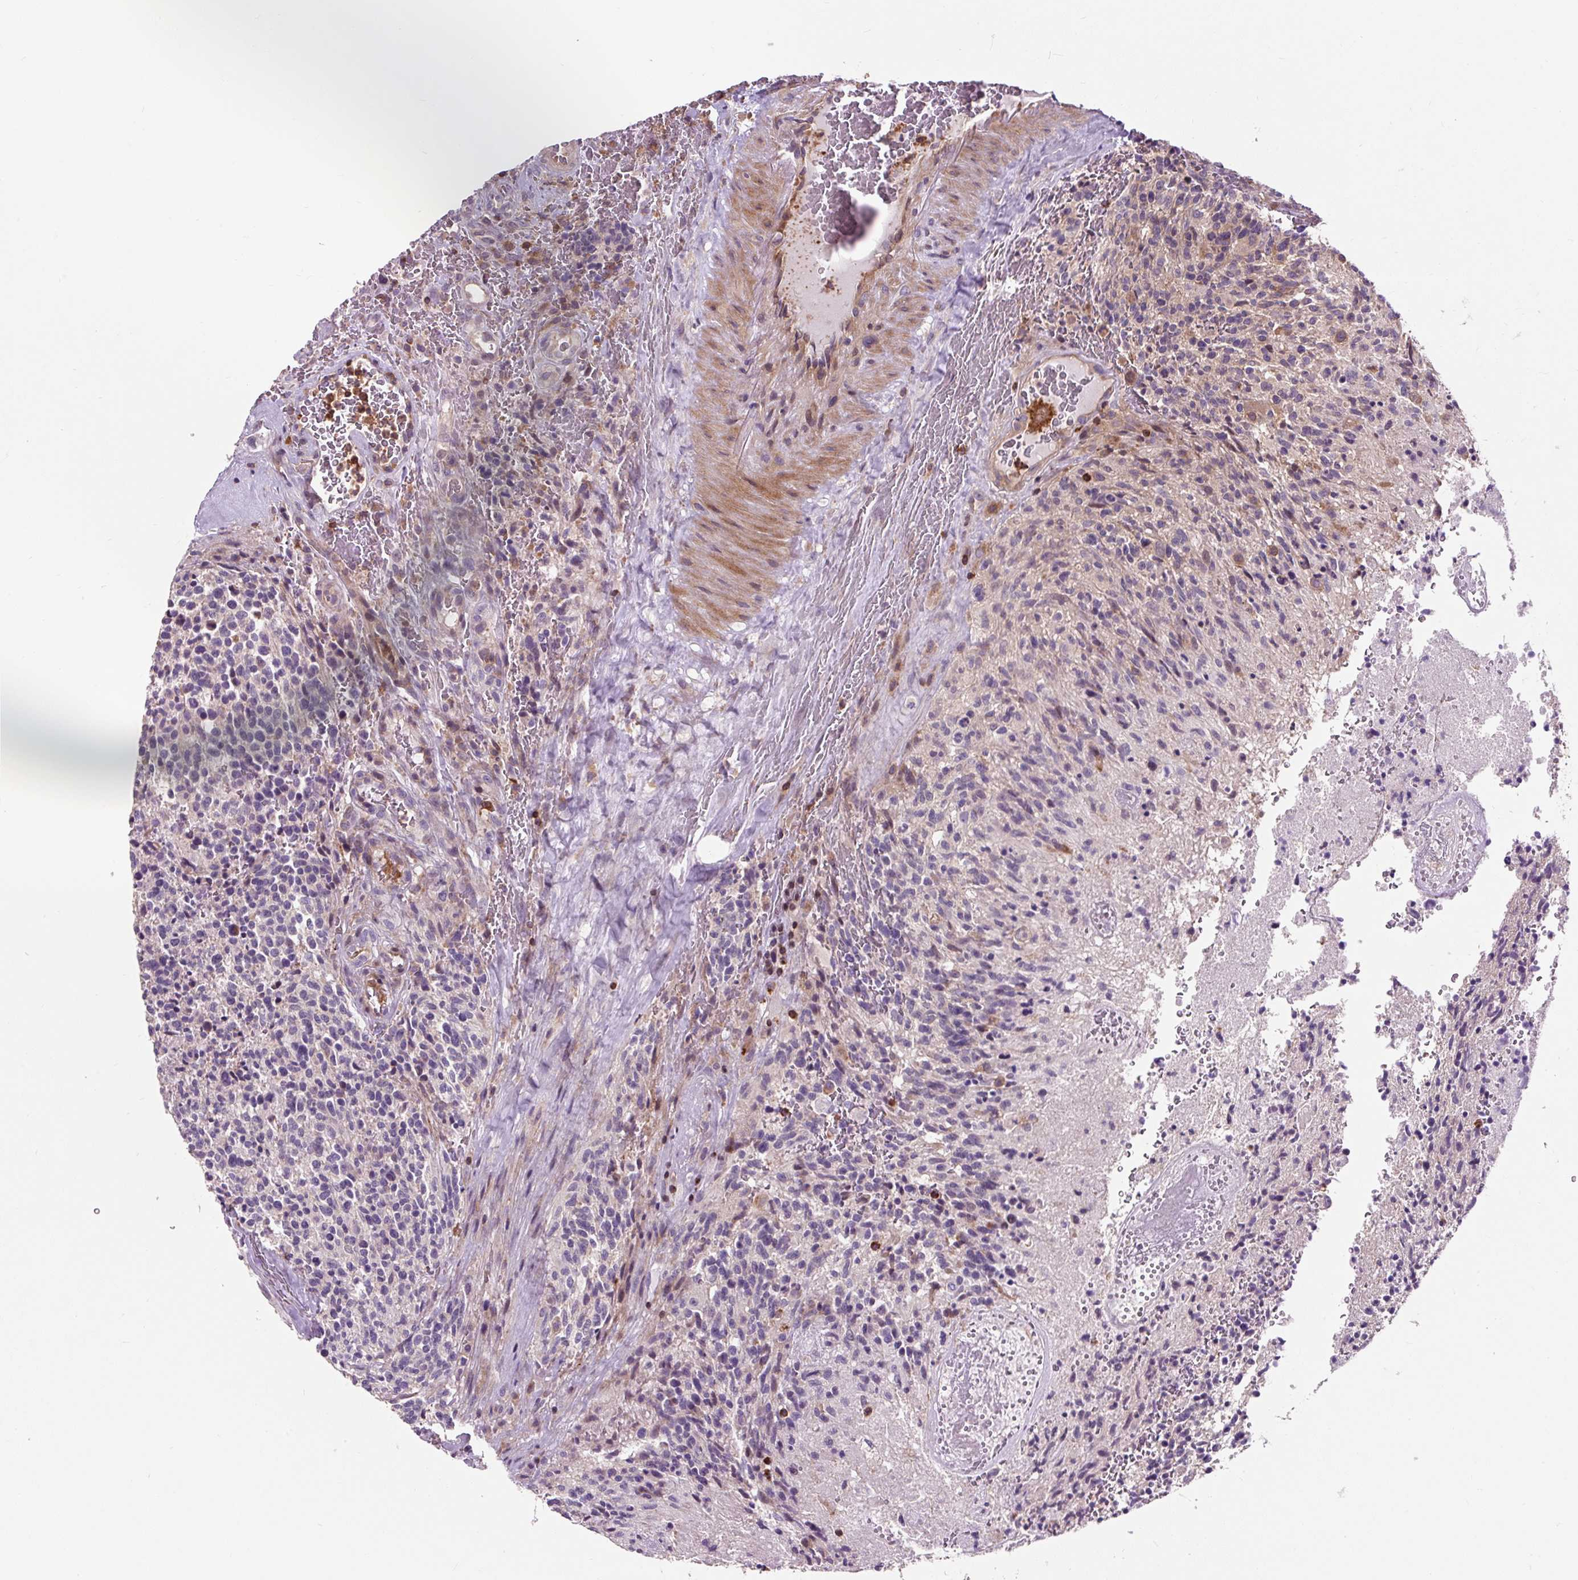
{"staining": {"intensity": "weak", "quantity": "<25%", "location": "cytoplasmic/membranous"}, "tissue": "glioma", "cell_type": "Tumor cells", "image_type": "cancer", "snomed": [{"axis": "morphology", "description": "Glioma, malignant, High grade"}, {"axis": "topography", "description": "Brain"}], "caption": "IHC photomicrograph of human malignant glioma (high-grade) stained for a protein (brown), which reveals no expression in tumor cells.", "gene": "CISD3", "patient": {"sex": "male", "age": 36}}